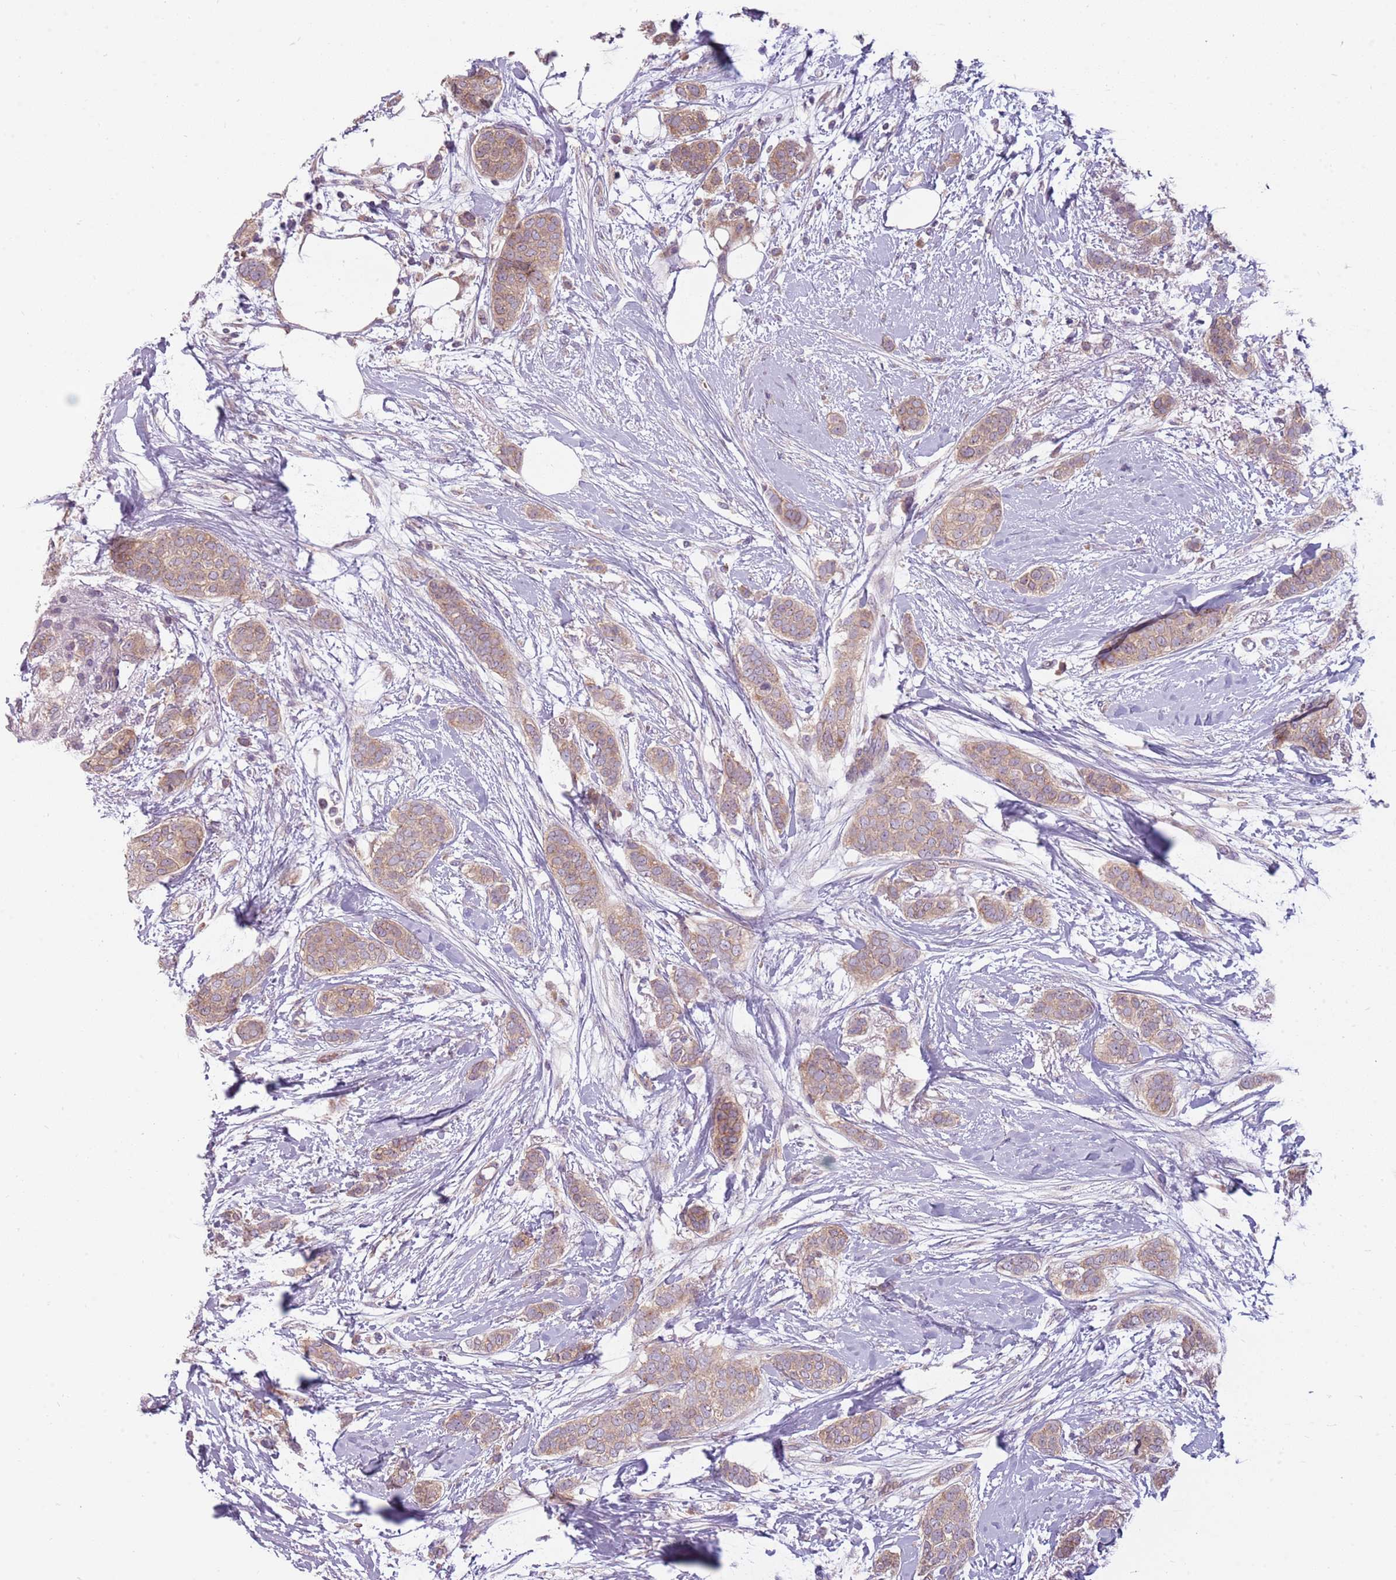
{"staining": {"intensity": "weak", "quantity": ">75%", "location": "cytoplasmic/membranous"}, "tissue": "breast cancer", "cell_type": "Tumor cells", "image_type": "cancer", "snomed": [{"axis": "morphology", "description": "Duct carcinoma"}, {"axis": "topography", "description": "Breast"}], "caption": "A histopathology image of human breast cancer stained for a protein exhibits weak cytoplasmic/membranous brown staining in tumor cells.", "gene": "HSPA14", "patient": {"sex": "female", "age": 72}}